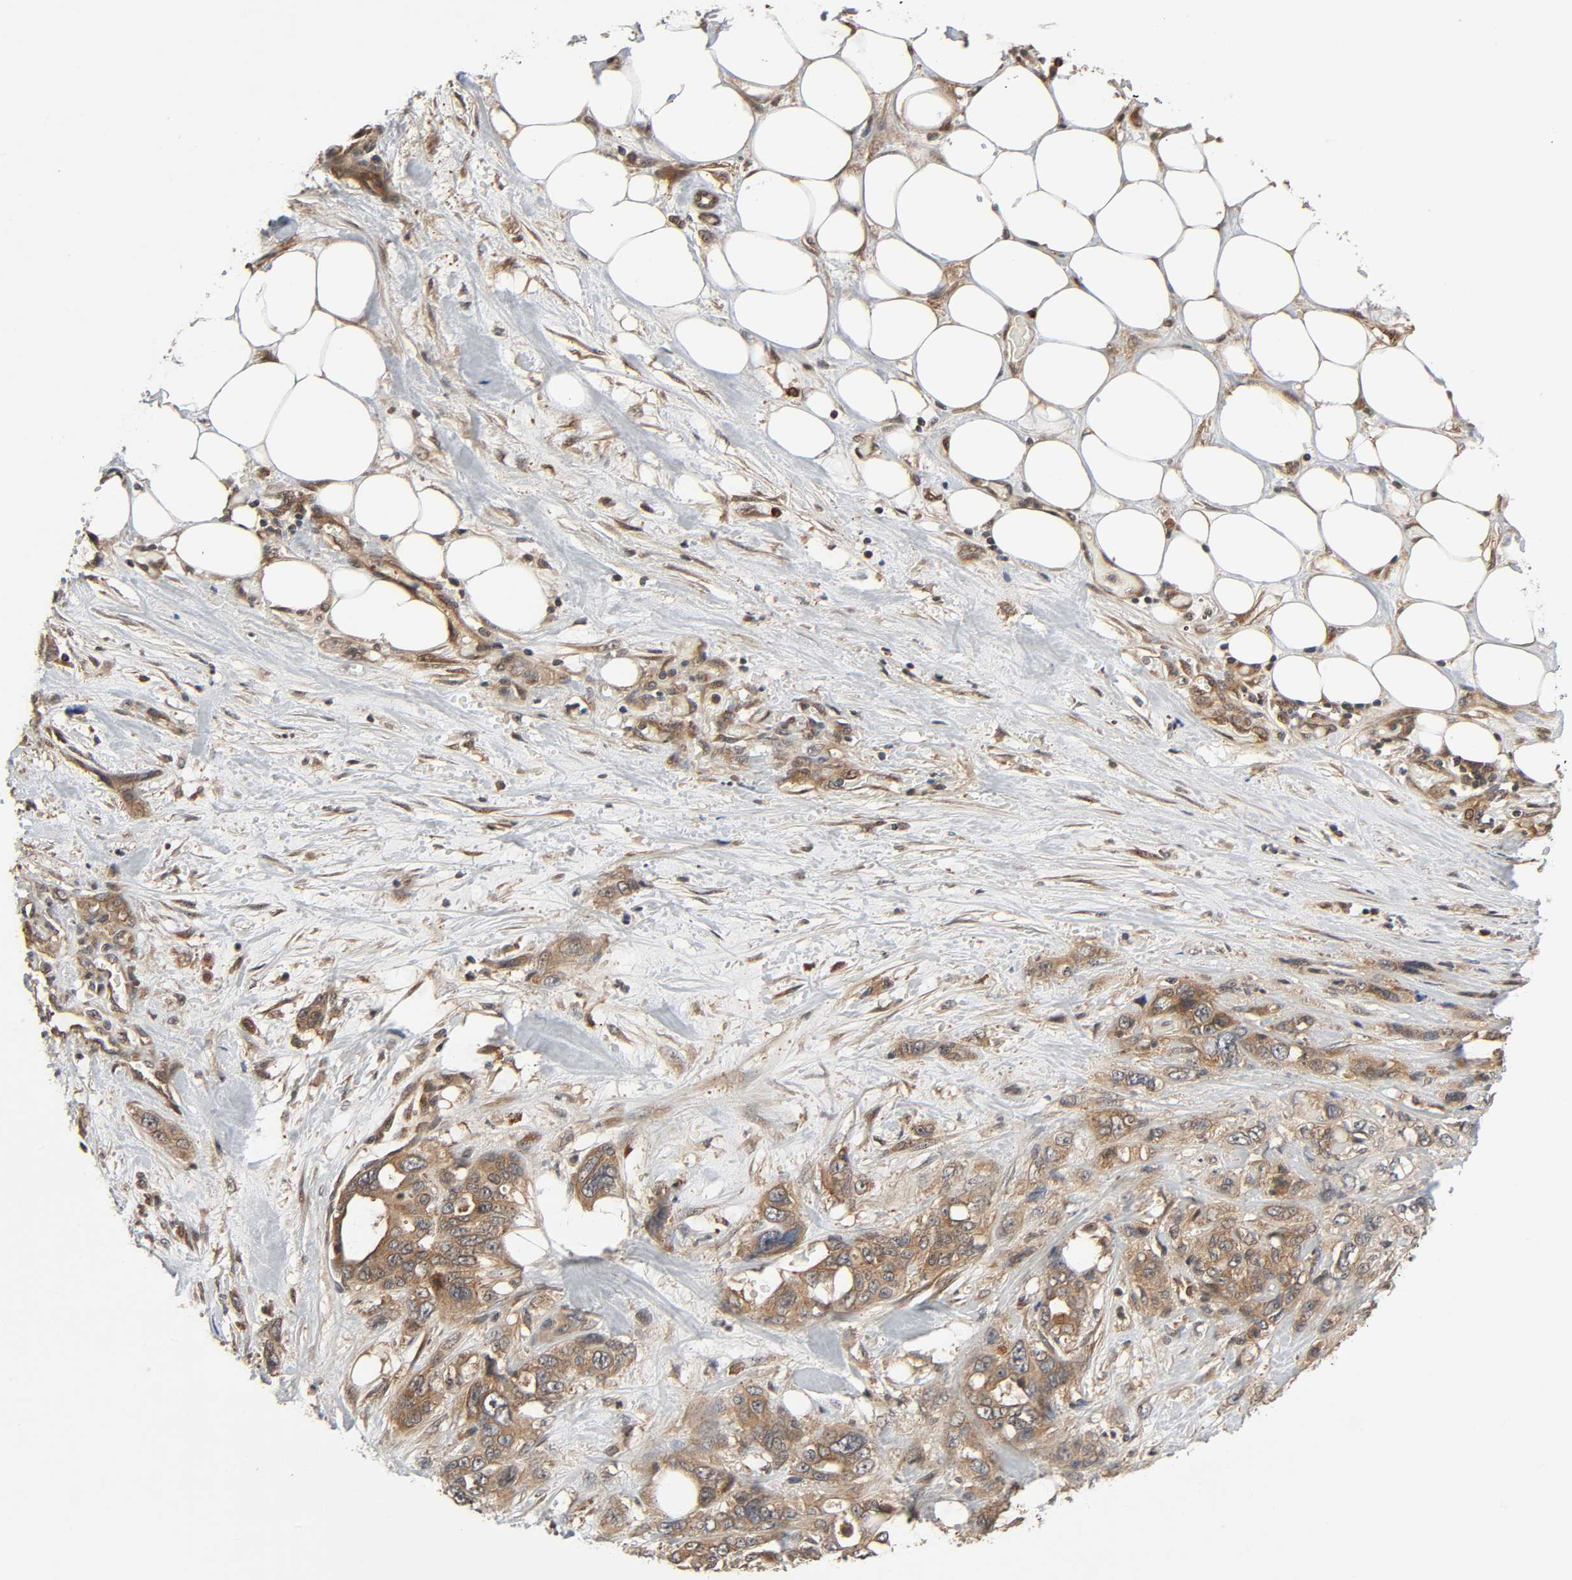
{"staining": {"intensity": "moderate", "quantity": ">75%", "location": "cytoplasmic/membranous"}, "tissue": "pancreatic cancer", "cell_type": "Tumor cells", "image_type": "cancer", "snomed": [{"axis": "morphology", "description": "Adenocarcinoma, NOS"}, {"axis": "topography", "description": "Pancreas"}], "caption": "A medium amount of moderate cytoplasmic/membranous positivity is appreciated in about >75% of tumor cells in adenocarcinoma (pancreatic) tissue.", "gene": "PPP2R1B", "patient": {"sex": "male", "age": 46}}